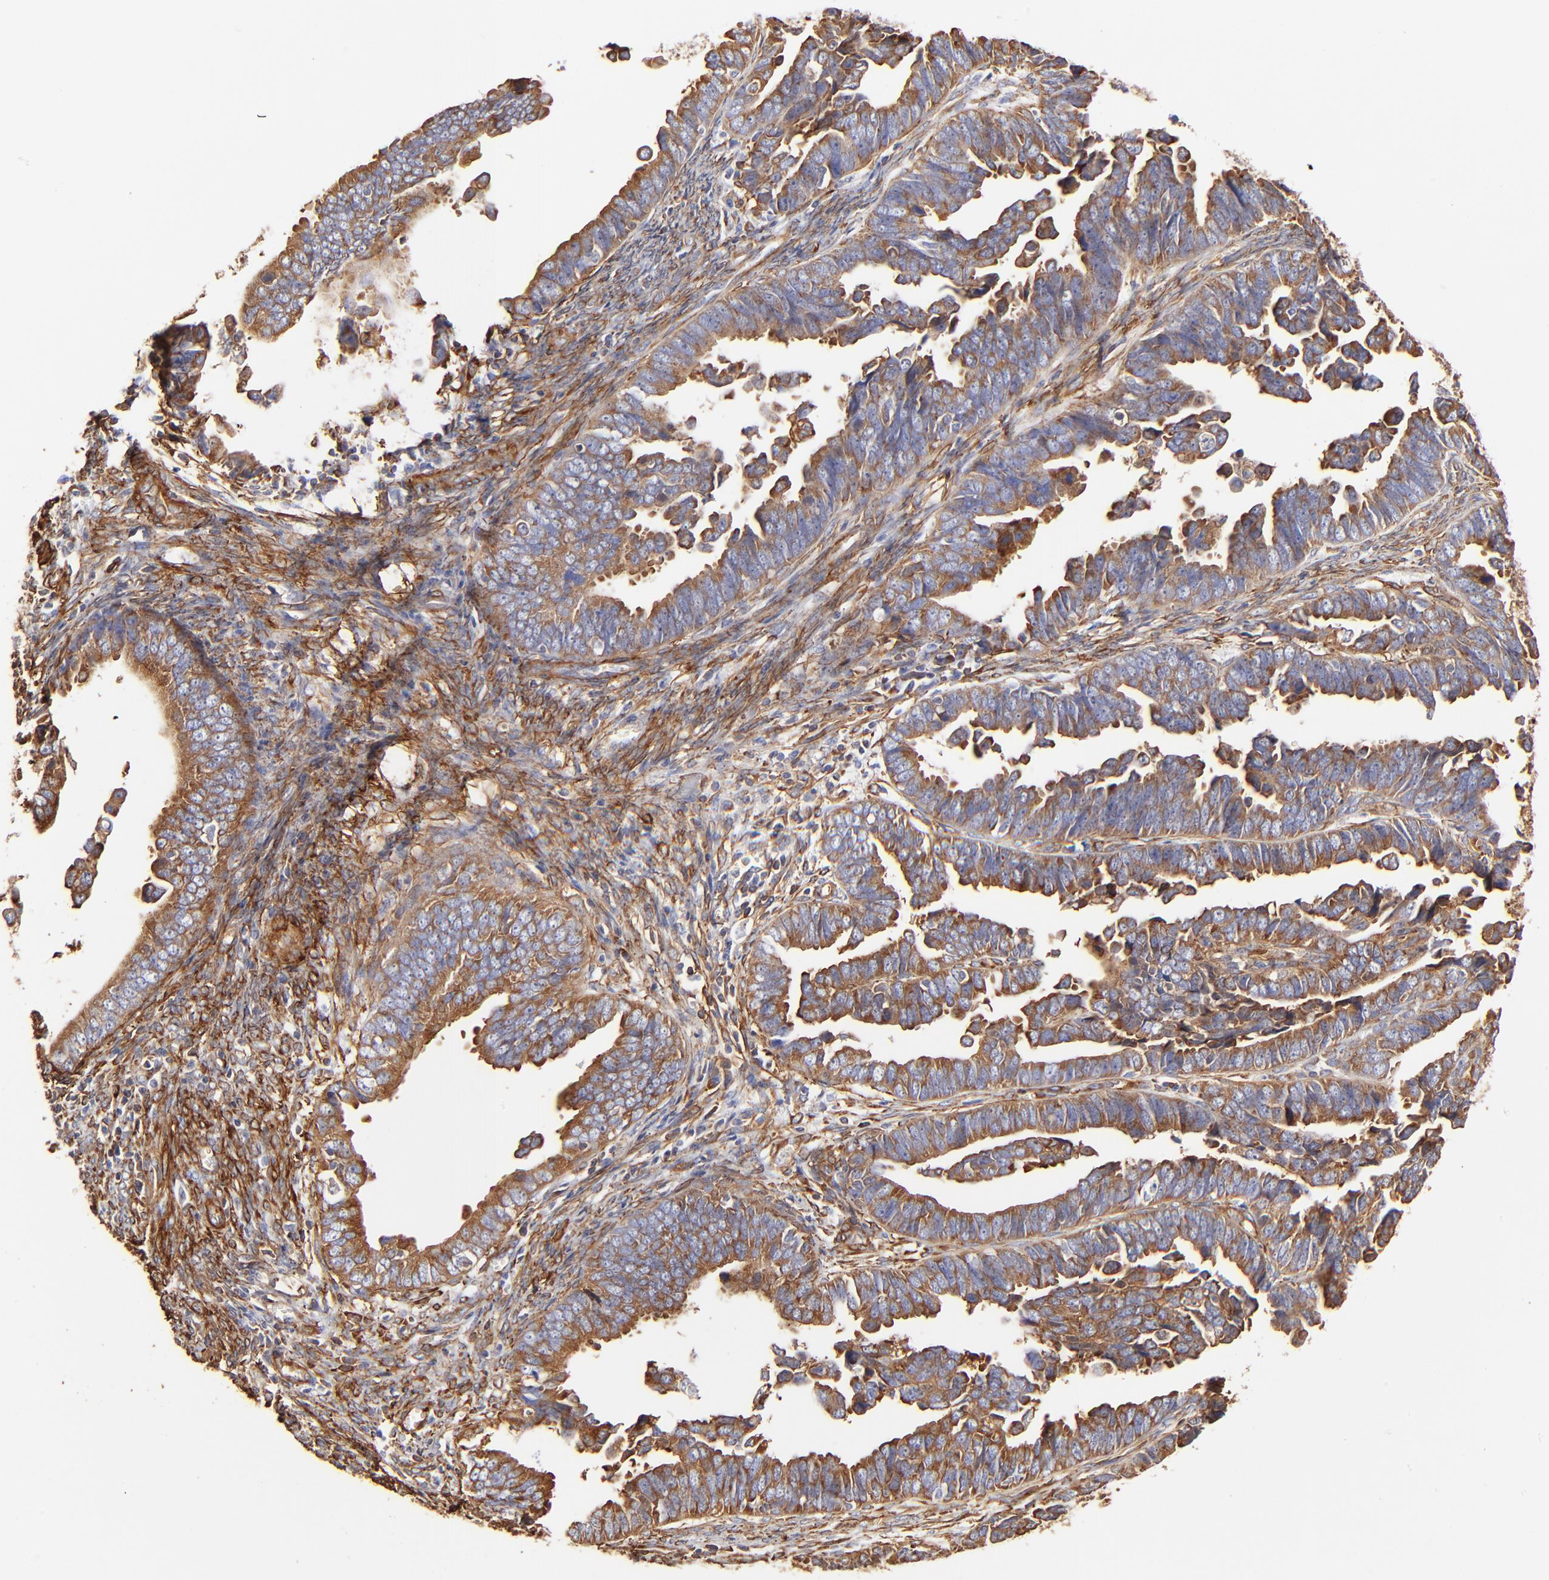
{"staining": {"intensity": "moderate", "quantity": ">75%", "location": "cytoplasmic/membranous"}, "tissue": "endometrial cancer", "cell_type": "Tumor cells", "image_type": "cancer", "snomed": [{"axis": "morphology", "description": "Adenocarcinoma, NOS"}, {"axis": "topography", "description": "Endometrium"}], "caption": "Tumor cells display medium levels of moderate cytoplasmic/membranous expression in about >75% of cells in human adenocarcinoma (endometrial). The staining was performed using DAB to visualize the protein expression in brown, while the nuclei were stained in blue with hematoxylin (Magnification: 20x).", "gene": "FLNA", "patient": {"sex": "female", "age": 75}}